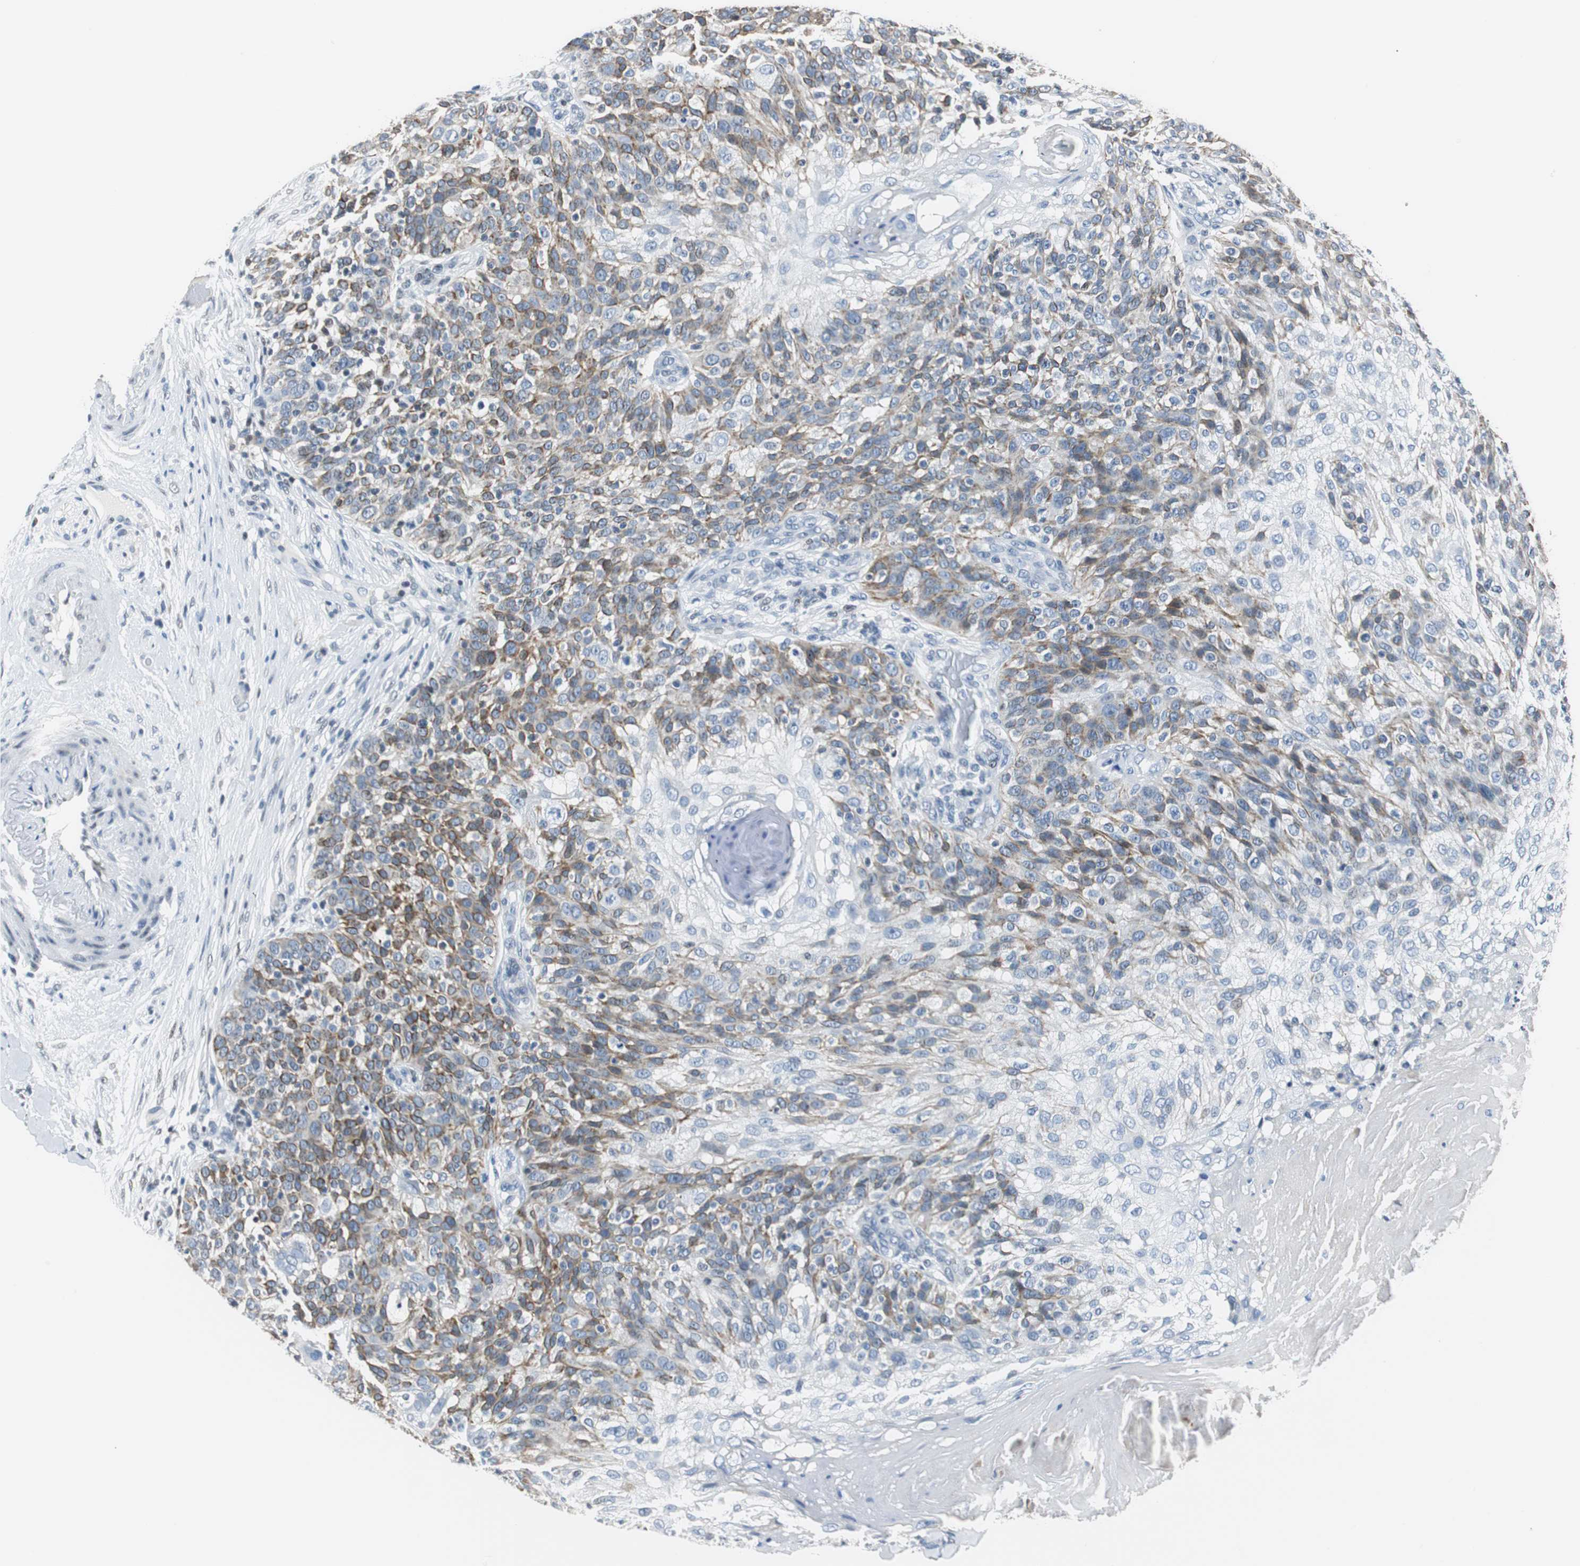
{"staining": {"intensity": "moderate", "quantity": "25%-75%", "location": "cytoplasmic/membranous"}, "tissue": "skin cancer", "cell_type": "Tumor cells", "image_type": "cancer", "snomed": [{"axis": "morphology", "description": "Normal tissue, NOS"}, {"axis": "morphology", "description": "Squamous cell carcinoma, NOS"}, {"axis": "topography", "description": "Skin"}], "caption": "High-magnification brightfield microscopy of squamous cell carcinoma (skin) stained with DAB (3,3'-diaminobenzidine) (brown) and counterstained with hematoxylin (blue). tumor cells exhibit moderate cytoplasmic/membranous positivity is identified in approximately25%-75% of cells.", "gene": "HCFC2", "patient": {"sex": "female", "age": 83}}